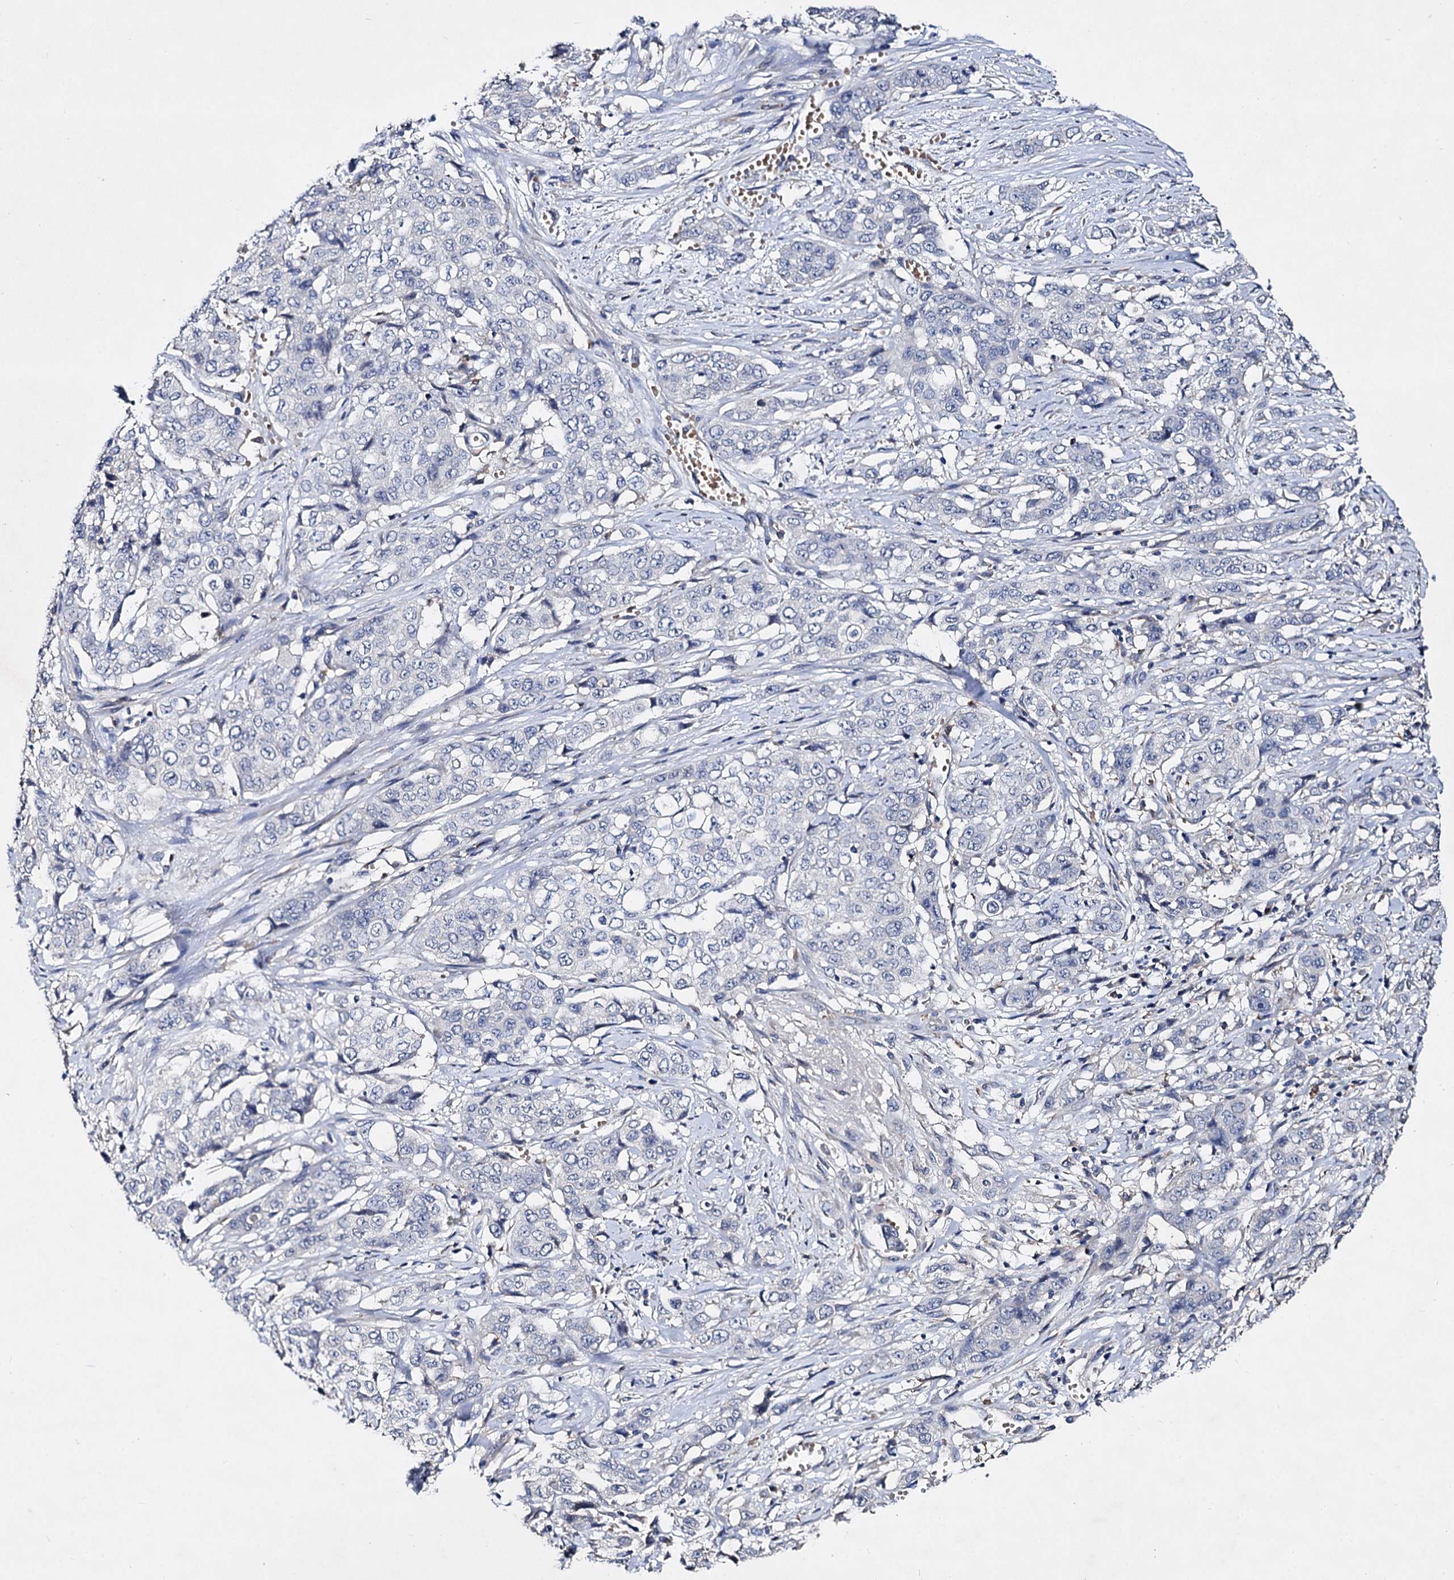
{"staining": {"intensity": "negative", "quantity": "none", "location": "none"}, "tissue": "stomach cancer", "cell_type": "Tumor cells", "image_type": "cancer", "snomed": [{"axis": "morphology", "description": "Adenocarcinoma, NOS"}, {"axis": "topography", "description": "Stomach, upper"}], "caption": "Immunohistochemistry (IHC) of adenocarcinoma (stomach) displays no expression in tumor cells. Brightfield microscopy of immunohistochemistry (IHC) stained with DAB (brown) and hematoxylin (blue), captured at high magnification.", "gene": "HVCN1", "patient": {"sex": "male", "age": 62}}